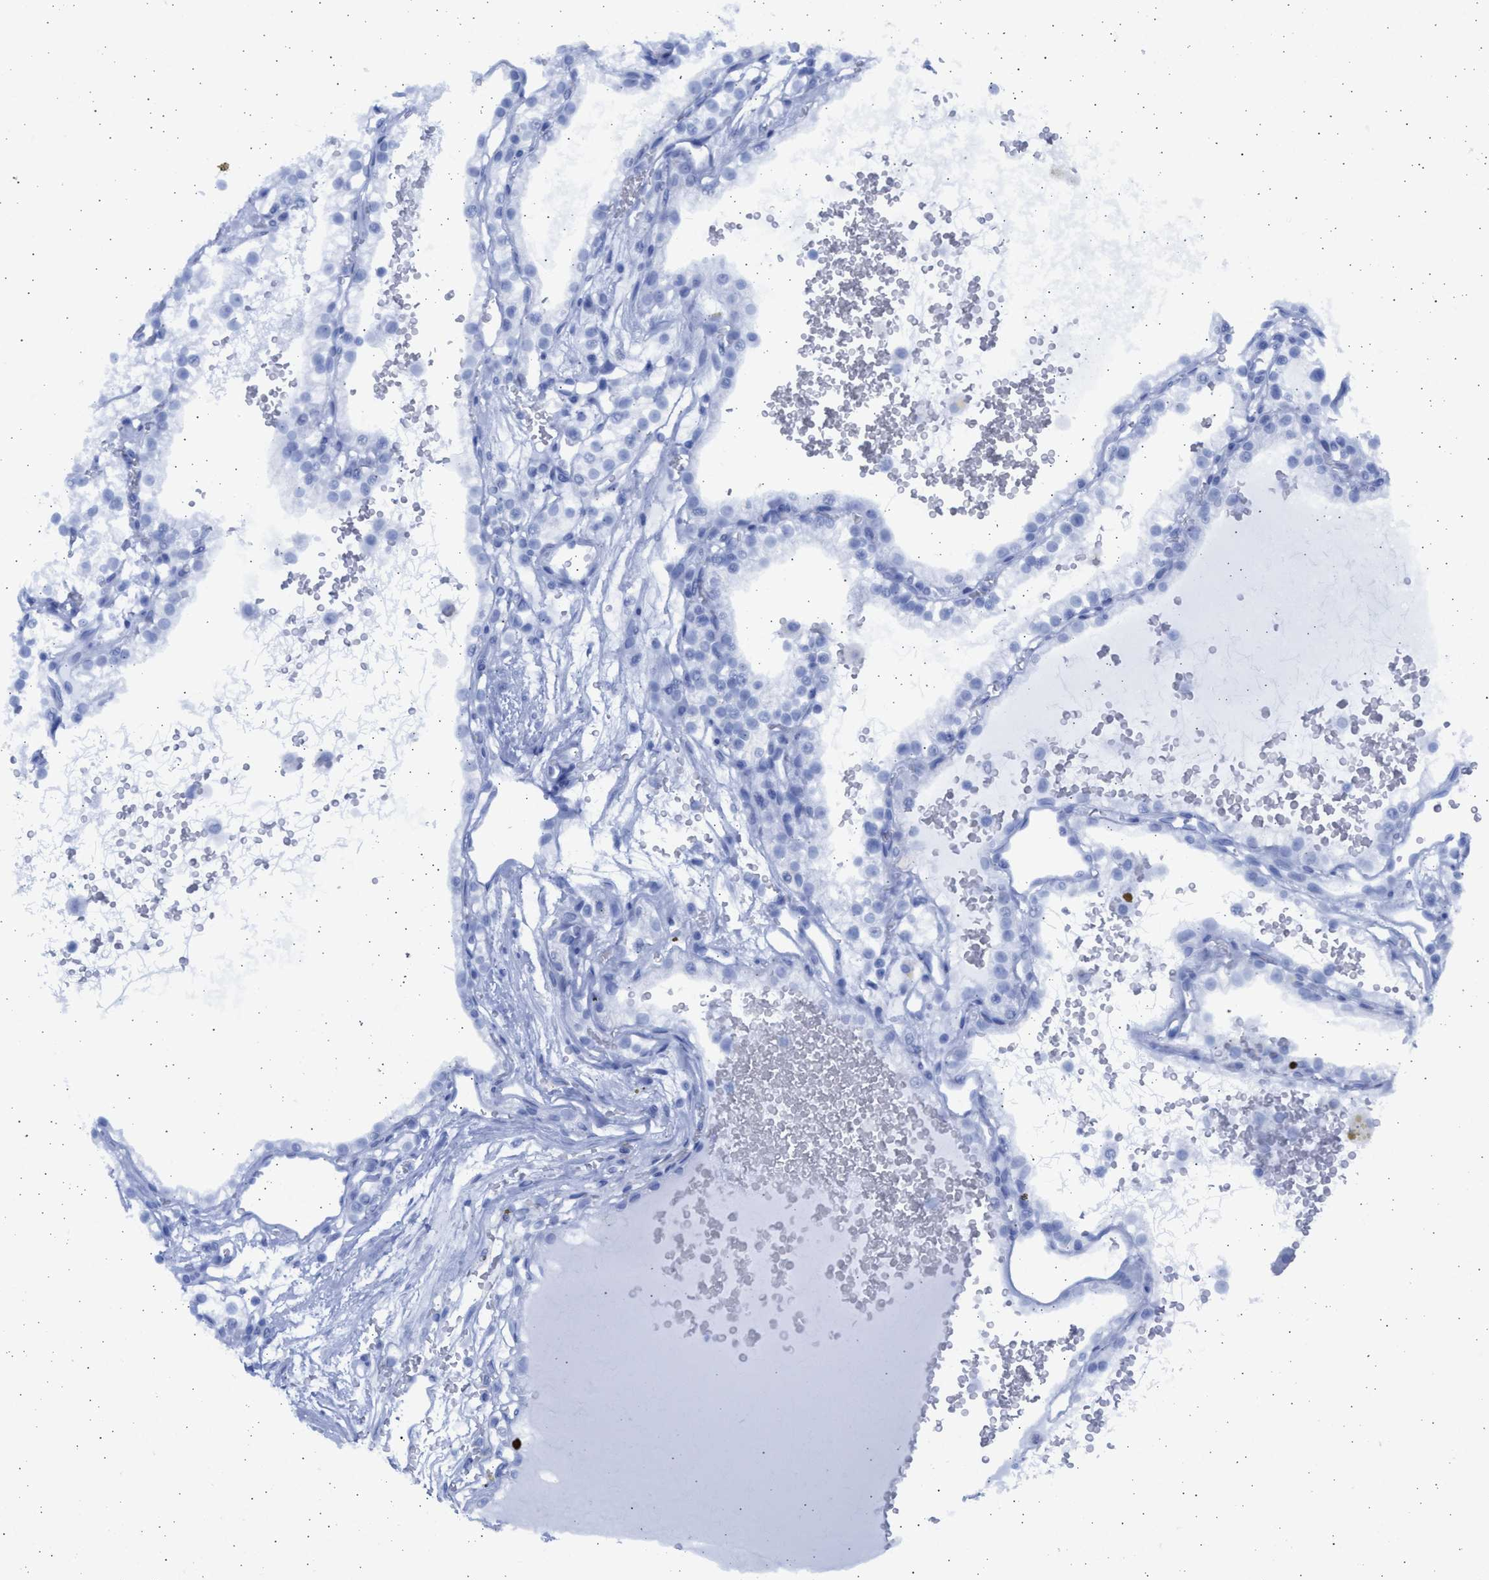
{"staining": {"intensity": "negative", "quantity": "none", "location": "none"}, "tissue": "renal cancer", "cell_type": "Tumor cells", "image_type": "cancer", "snomed": [{"axis": "morphology", "description": "Adenocarcinoma, NOS"}, {"axis": "topography", "description": "Kidney"}], "caption": "The immunohistochemistry (IHC) image has no significant positivity in tumor cells of renal cancer (adenocarcinoma) tissue. The staining was performed using DAB to visualize the protein expression in brown, while the nuclei were stained in blue with hematoxylin (Magnification: 20x).", "gene": "ALDOC", "patient": {"sex": "female", "age": 41}}